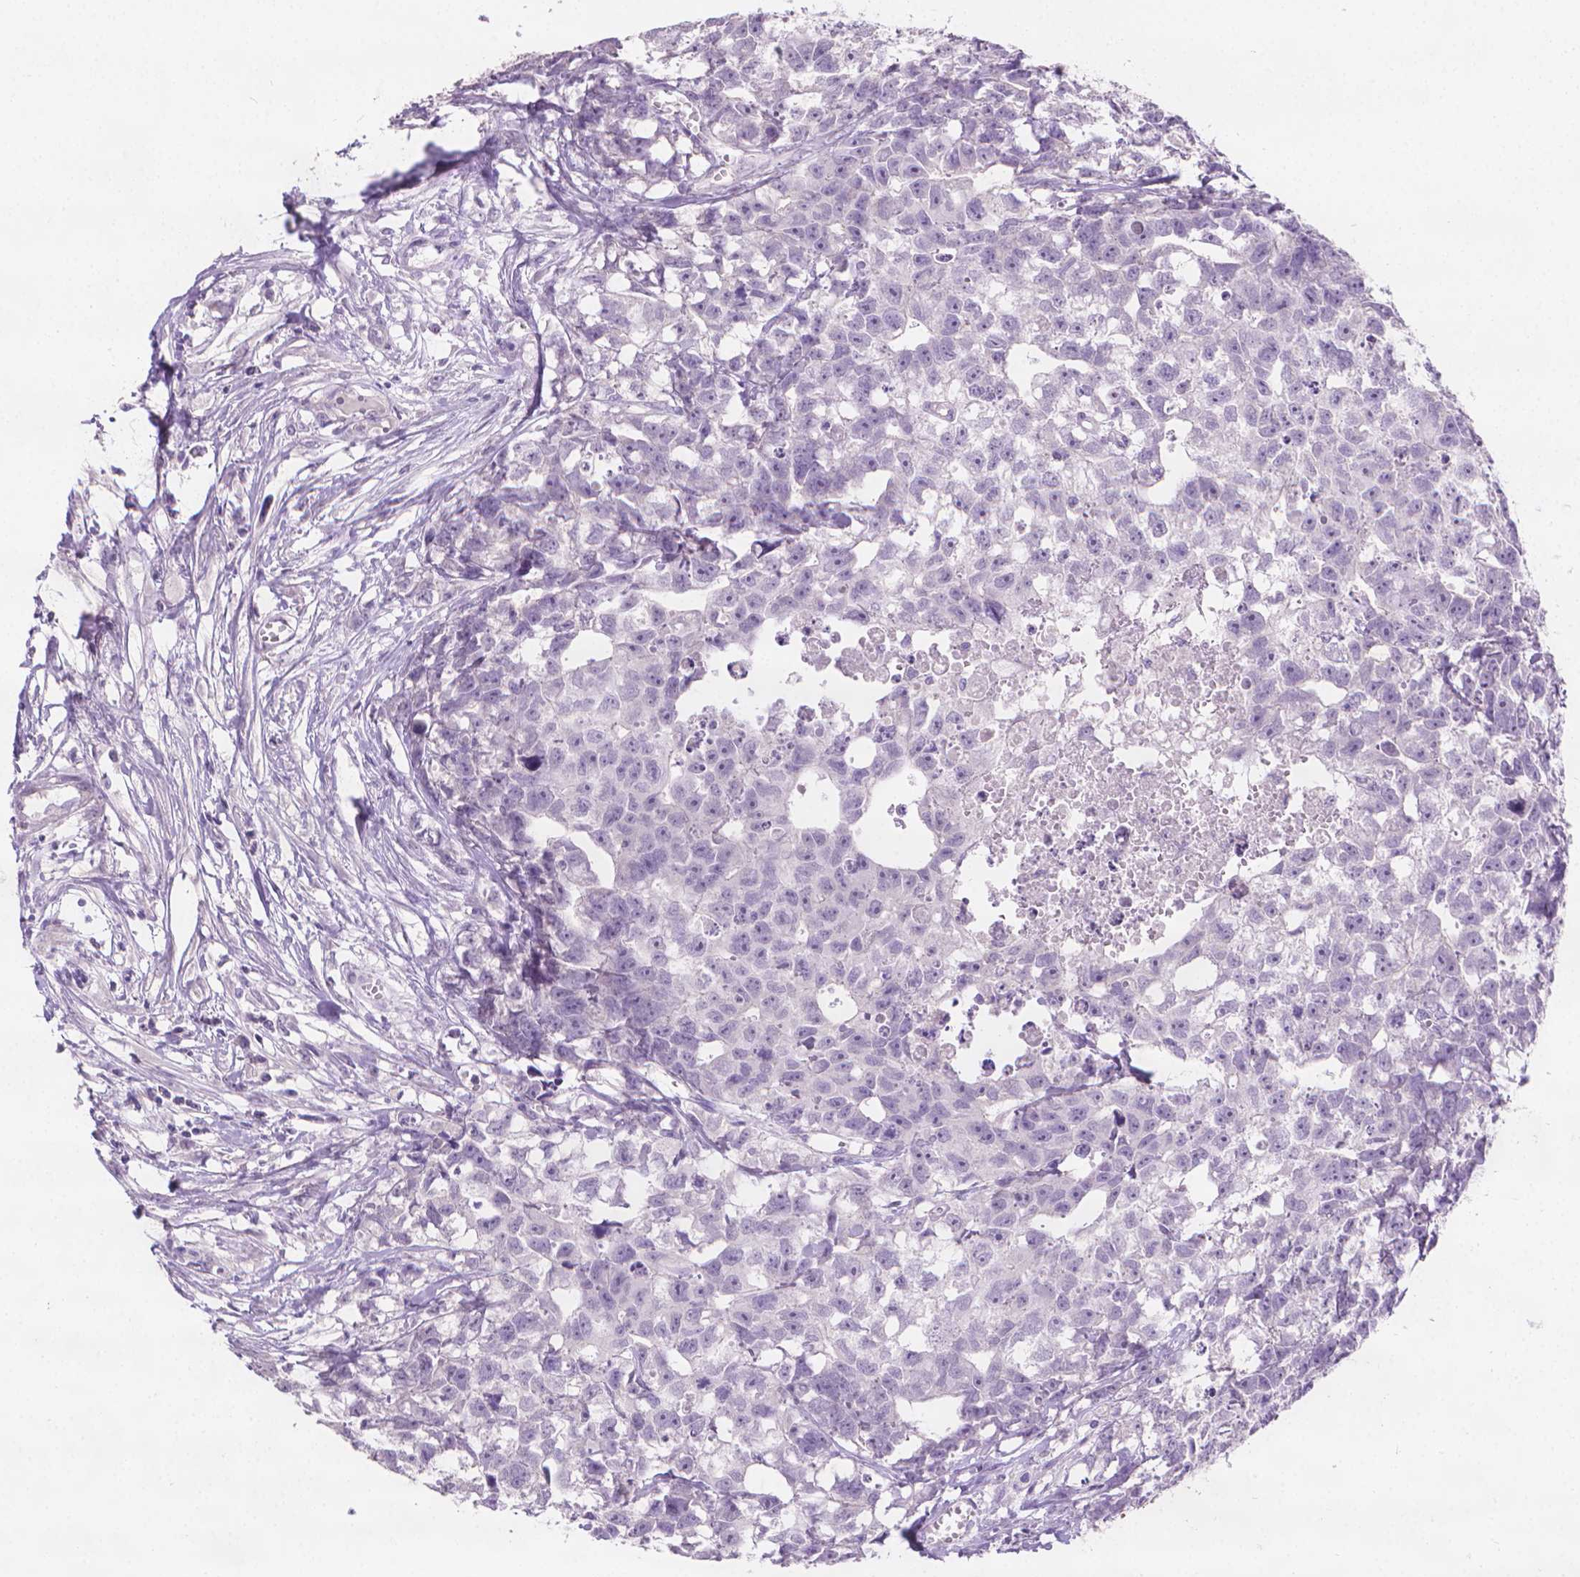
{"staining": {"intensity": "negative", "quantity": "none", "location": "none"}, "tissue": "testis cancer", "cell_type": "Tumor cells", "image_type": "cancer", "snomed": [{"axis": "morphology", "description": "Carcinoma, Embryonal, NOS"}, {"axis": "morphology", "description": "Teratoma, malignant, NOS"}, {"axis": "topography", "description": "Testis"}], "caption": "Immunohistochemical staining of human testis teratoma (malignant) demonstrates no significant expression in tumor cells.", "gene": "TNNI2", "patient": {"sex": "male", "age": 44}}